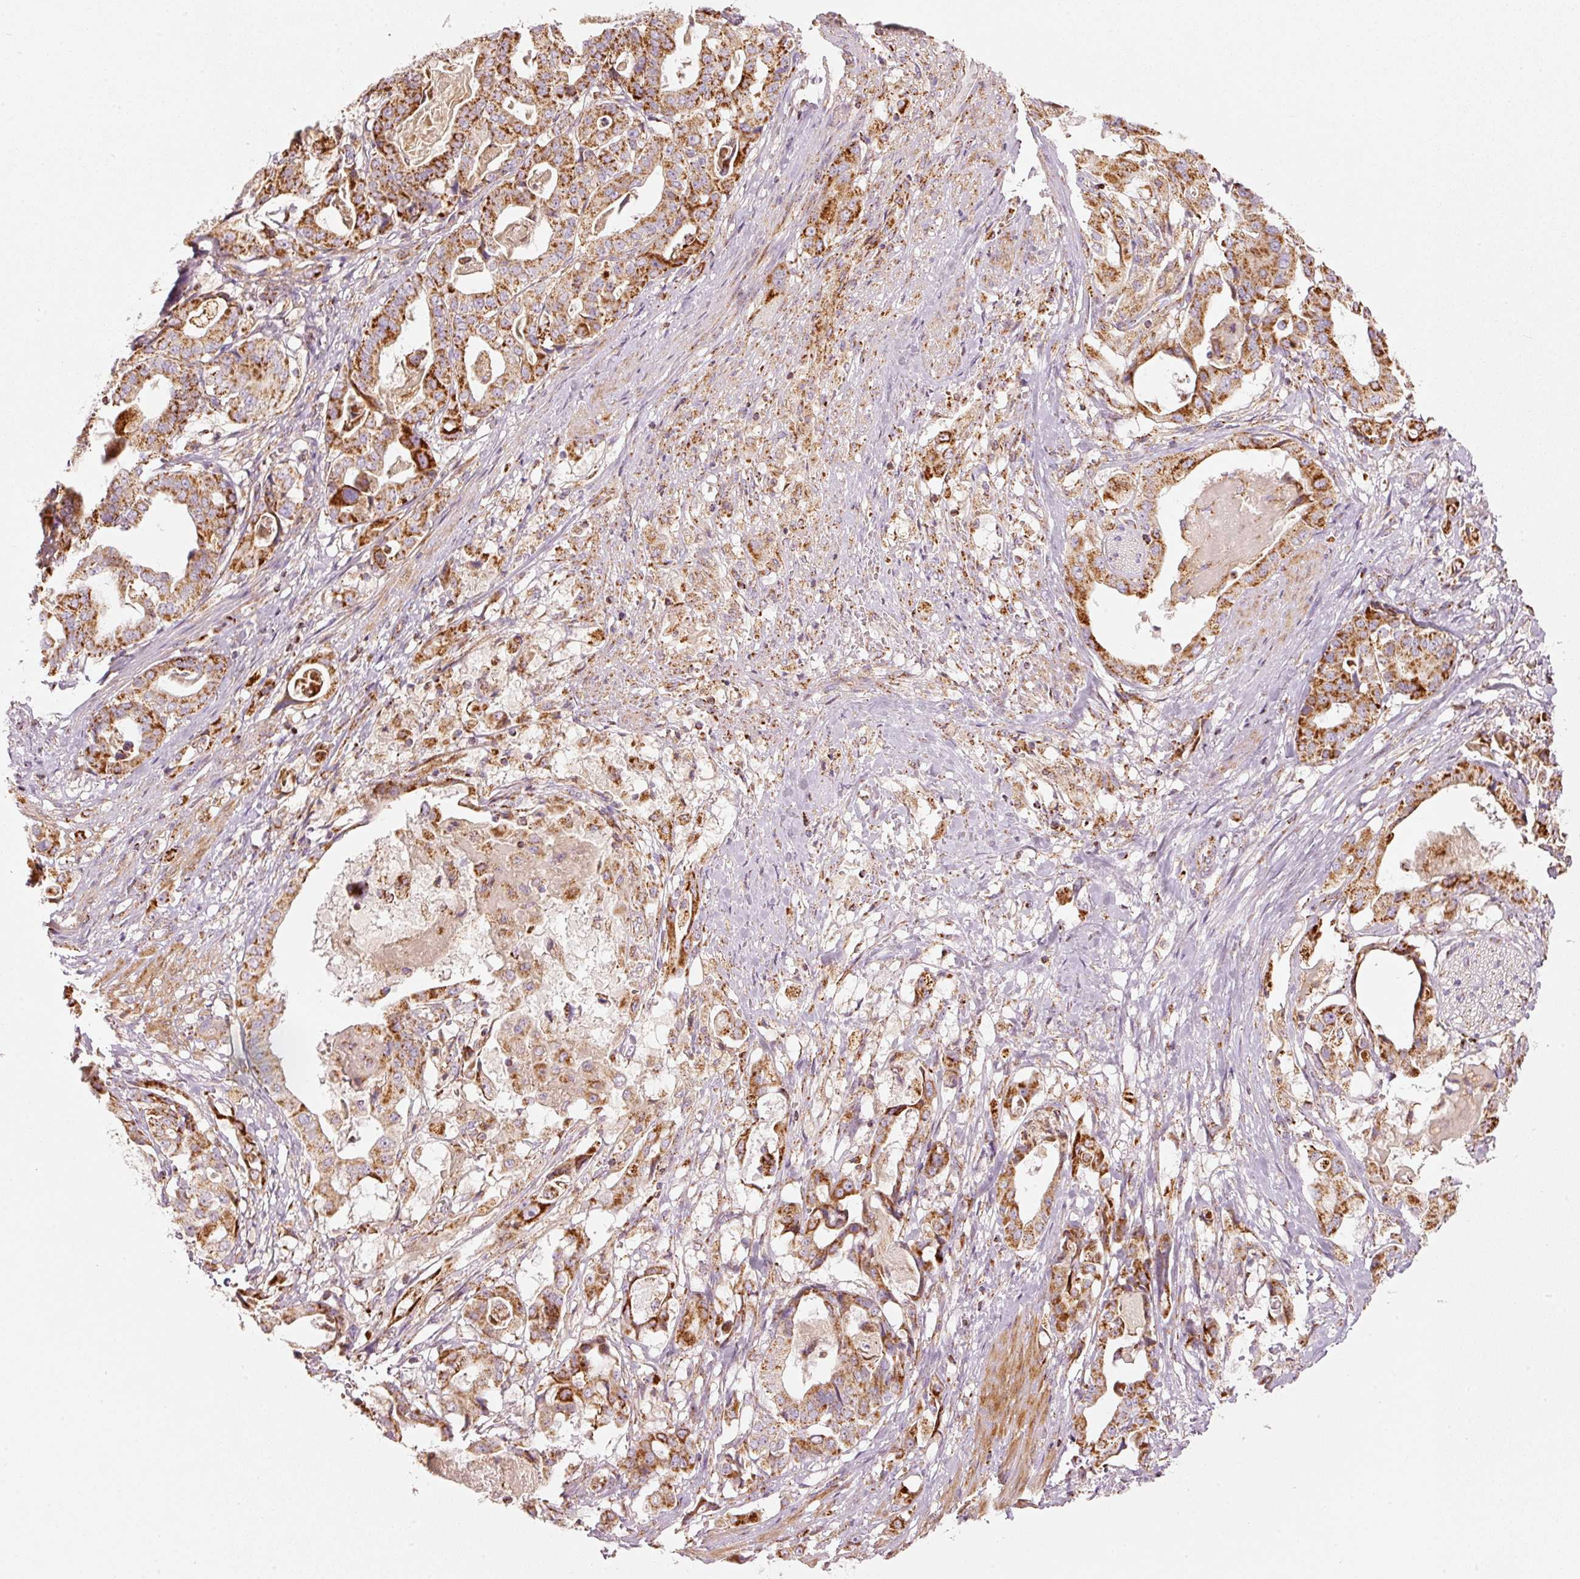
{"staining": {"intensity": "strong", "quantity": "25%-75%", "location": "cytoplasmic/membranous"}, "tissue": "stomach cancer", "cell_type": "Tumor cells", "image_type": "cancer", "snomed": [{"axis": "morphology", "description": "Adenocarcinoma, NOS"}, {"axis": "topography", "description": "Stomach"}], "caption": "This photomicrograph demonstrates immunohistochemistry (IHC) staining of human adenocarcinoma (stomach), with high strong cytoplasmic/membranous positivity in about 25%-75% of tumor cells.", "gene": "C17orf98", "patient": {"sex": "male", "age": 48}}